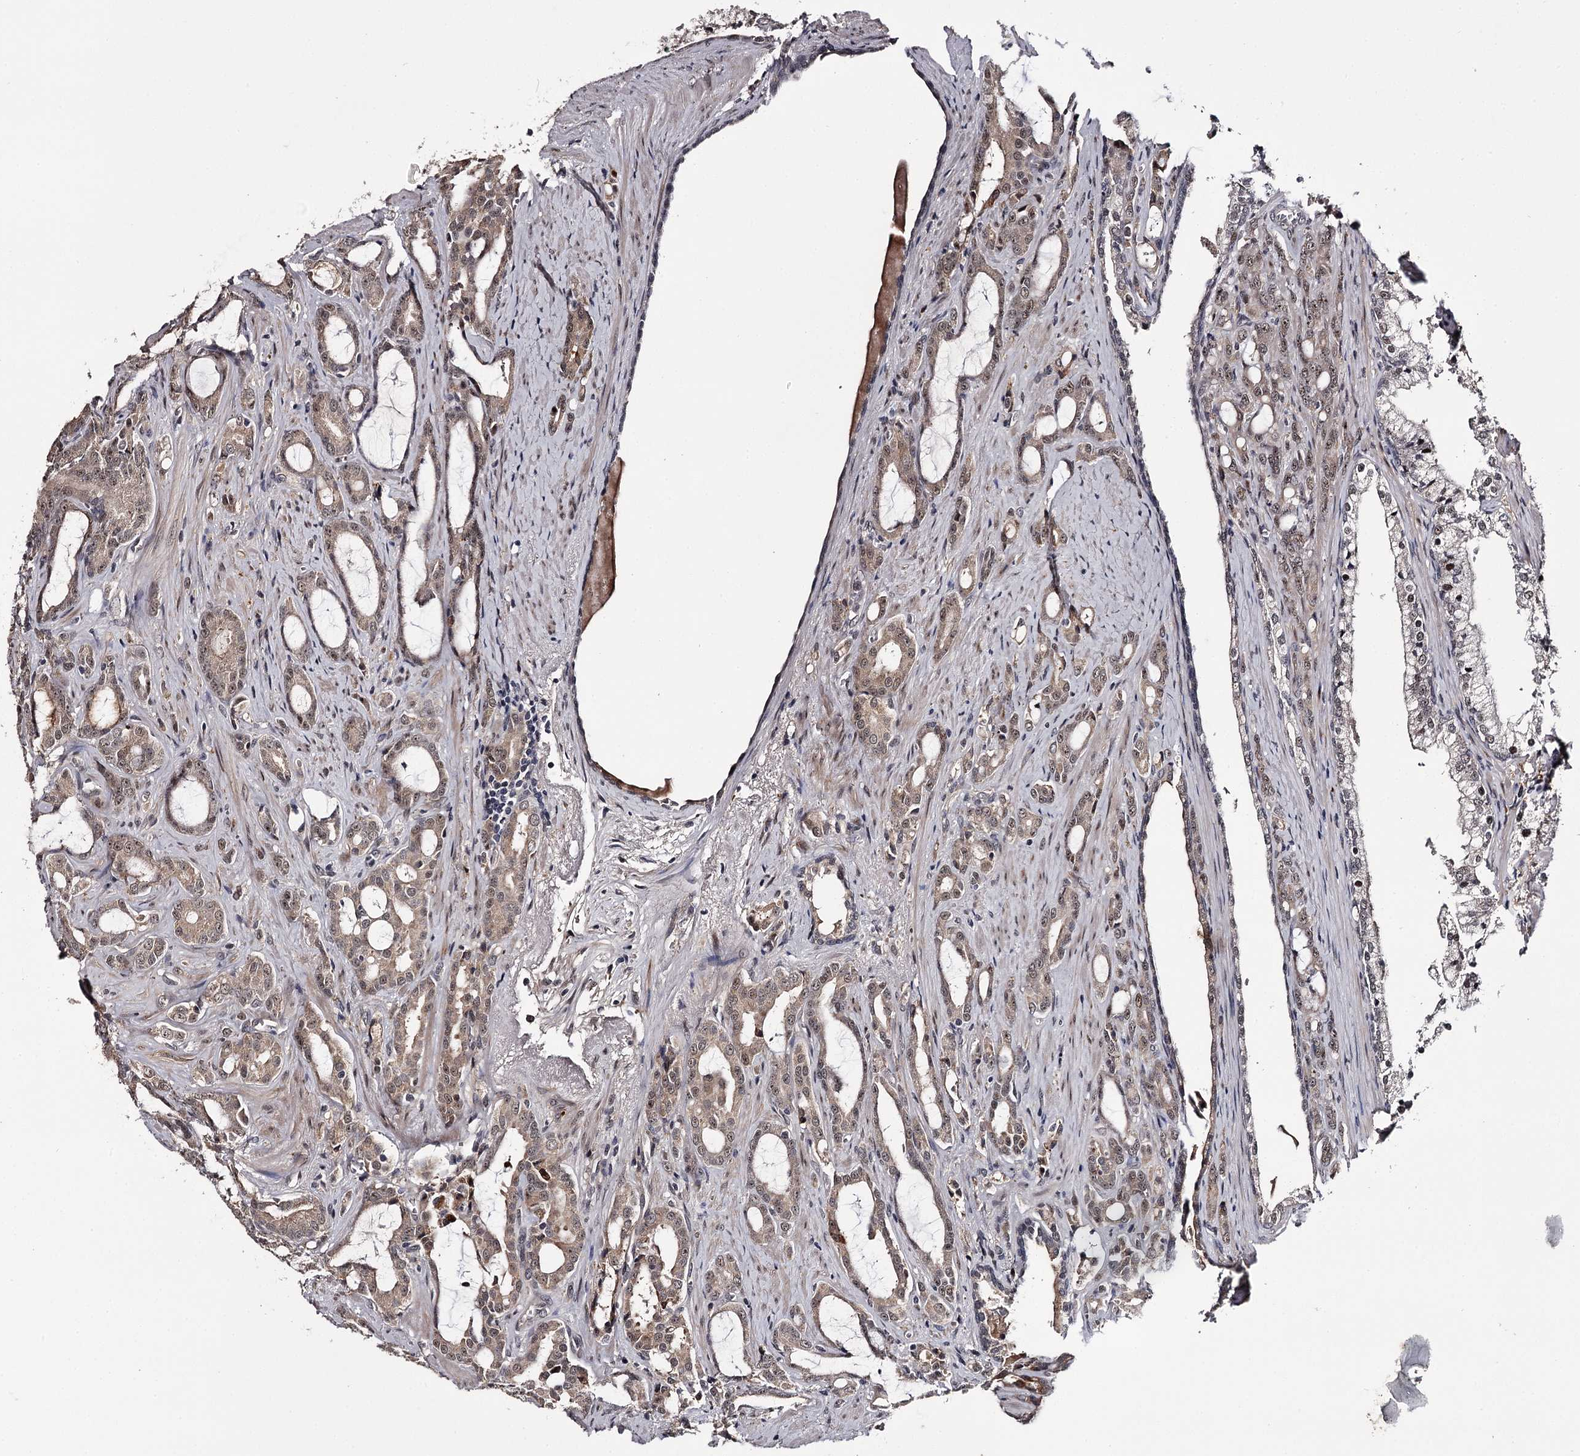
{"staining": {"intensity": "weak", "quantity": ">75%", "location": "cytoplasmic/membranous,nuclear"}, "tissue": "prostate cancer", "cell_type": "Tumor cells", "image_type": "cancer", "snomed": [{"axis": "morphology", "description": "Adenocarcinoma, High grade"}, {"axis": "topography", "description": "Prostate"}], "caption": "Immunohistochemistry of human prostate cancer (high-grade adenocarcinoma) reveals low levels of weak cytoplasmic/membranous and nuclear expression in about >75% of tumor cells. (DAB IHC with brightfield microscopy, high magnification).", "gene": "RNF44", "patient": {"sex": "male", "age": 72}}